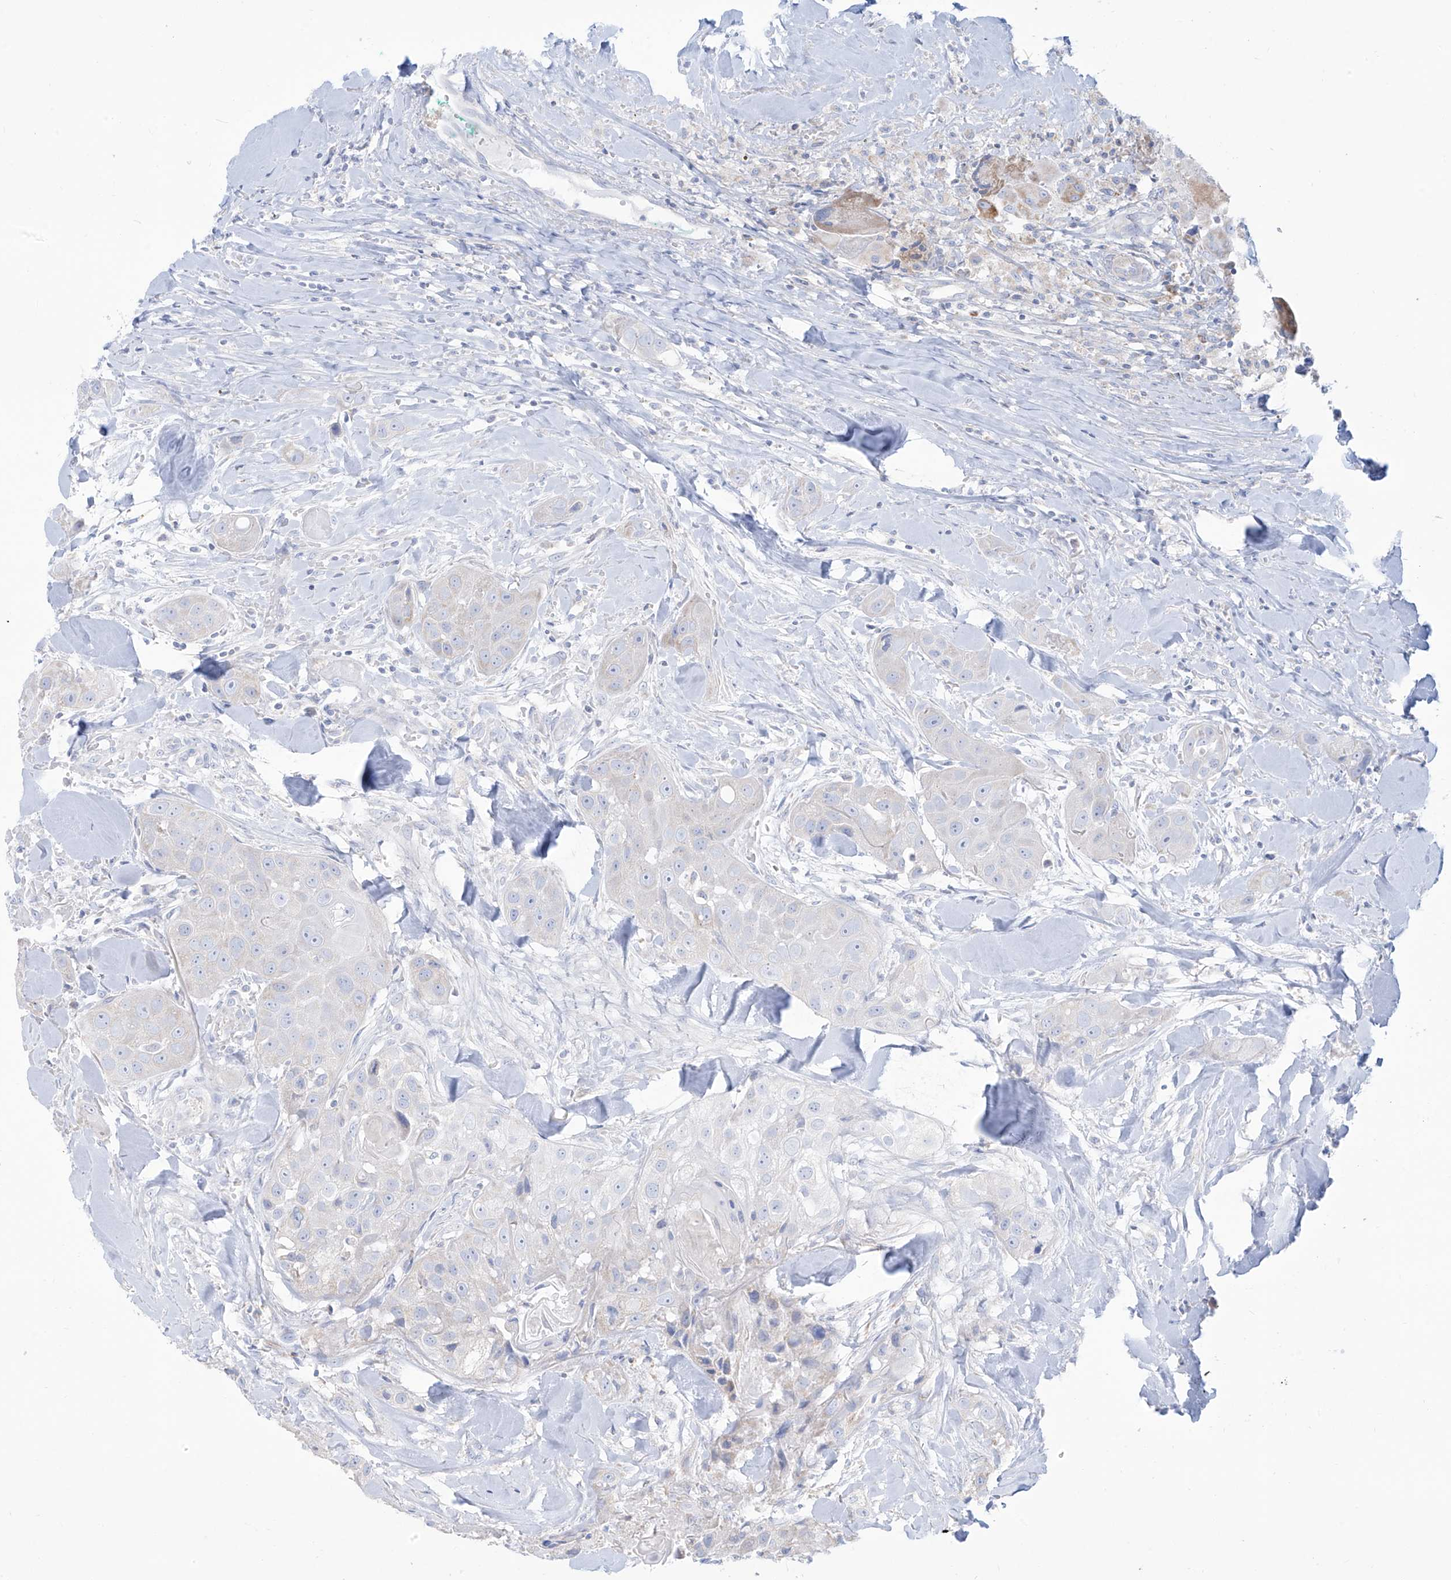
{"staining": {"intensity": "negative", "quantity": "none", "location": "none"}, "tissue": "head and neck cancer", "cell_type": "Tumor cells", "image_type": "cancer", "snomed": [{"axis": "morphology", "description": "Normal tissue, NOS"}, {"axis": "morphology", "description": "Squamous cell carcinoma, NOS"}, {"axis": "topography", "description": "Skeletal muscle"}, {"axis": "topography", "description": "Head-Neck"}], "caption": "Head and neck cancer (squamous cell carcinoma) stained for a protein using immunohistochemistry (IHC) shows no expression tumor cells.", "gene": "SLC26A3", "patient": {"sex": "male", "age": 51}}